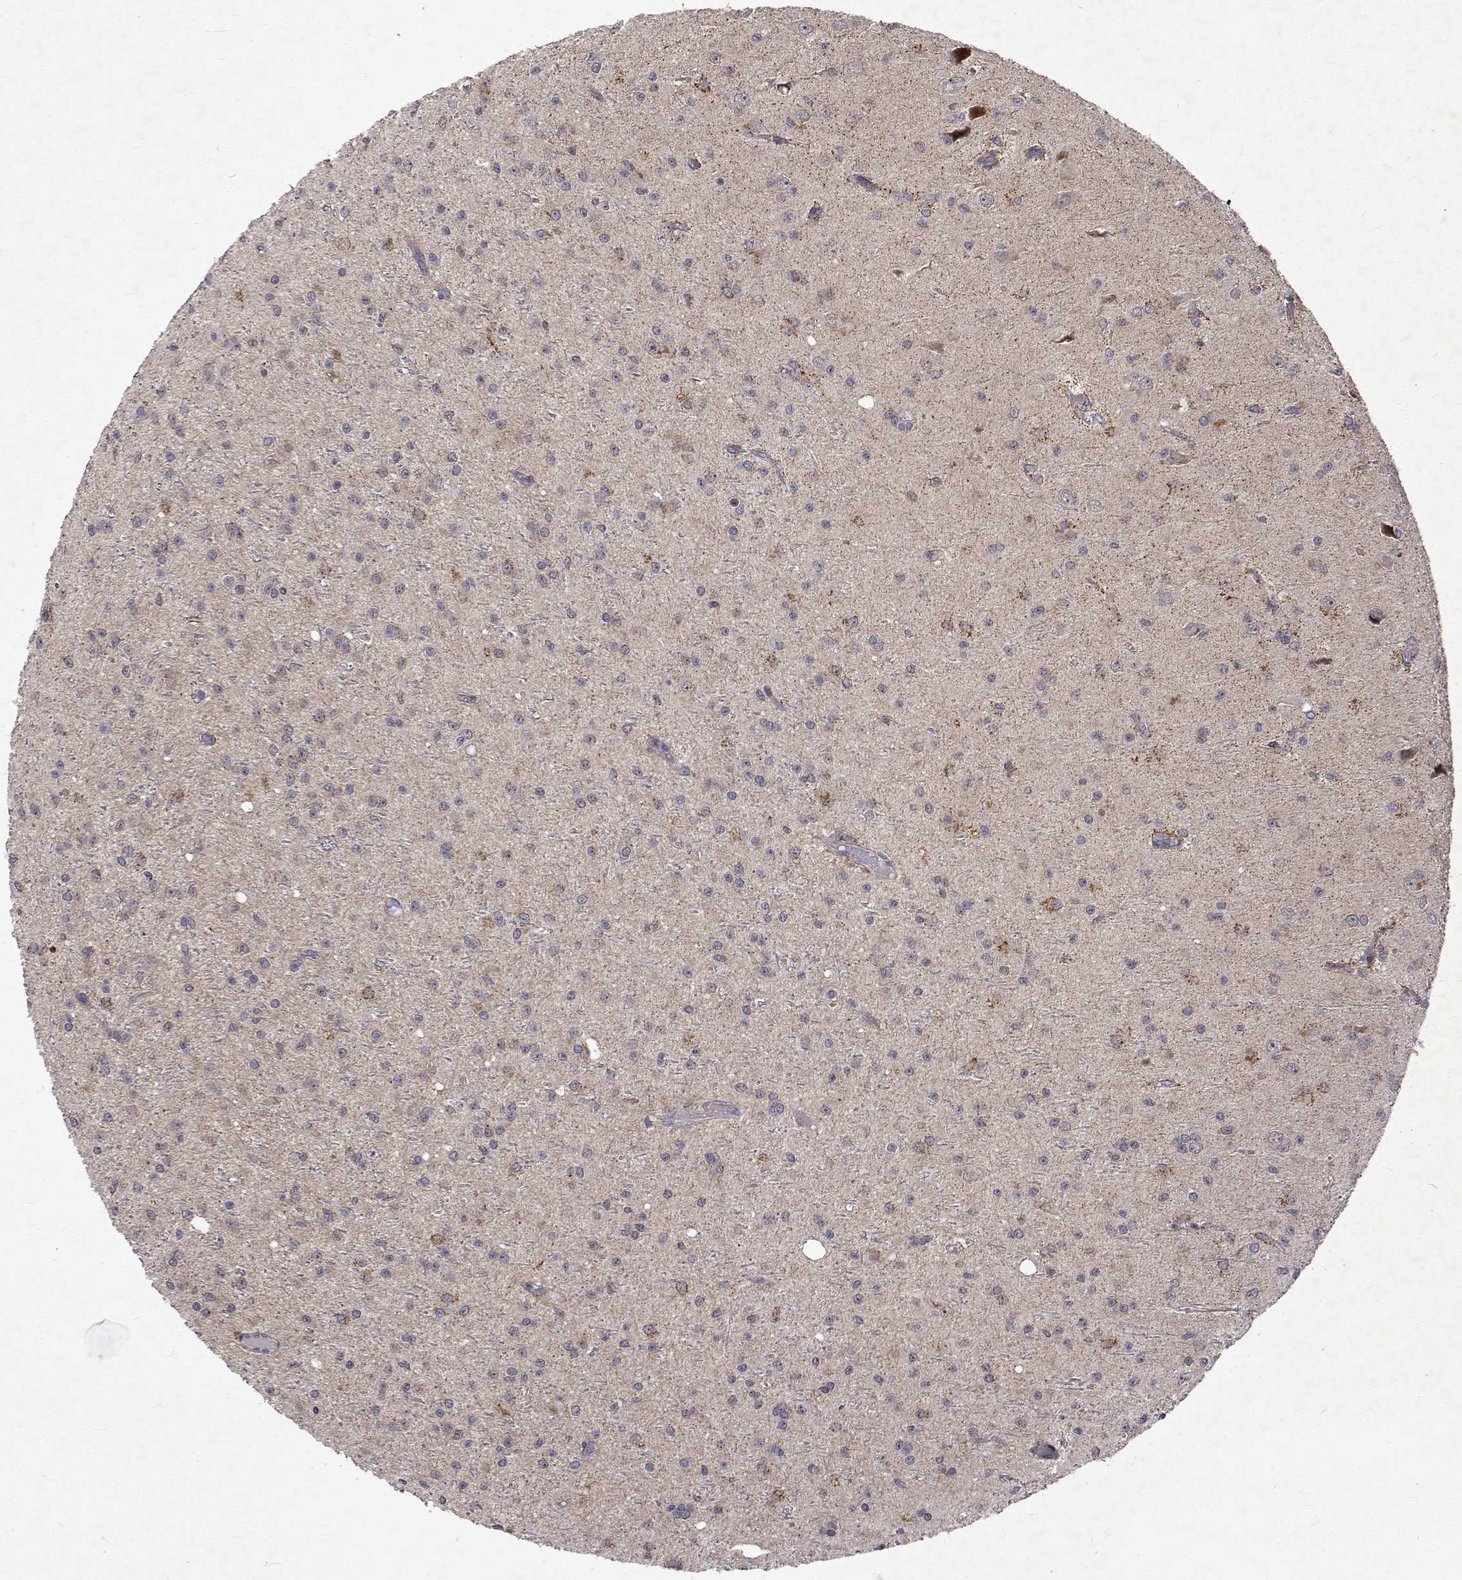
{"staining": {"intensity": "moderate", "quantity": "<25%", "location": "cytoplasmic/membranous"}, "tissue": "glioma", "cell_type": "Tumor cells", "image_type": "cancer", "snomed": [{"axis": "morphology", "description": "Glioma, malignant, Low grade"}, {"axis": "topography", "description": "Brain"}], "caption": "Protein expression analysis of human glioma reveals moderate cytoplasmic/membranous staining in approximately <25% of tumor cells. The staining was performed using DAB to visualize the protein expression in brown, while the nuclei were stained in blue with hematoxylin (Magnification: 20x).", "gene": "ALKBH8", "patient": {"sex": "male", "age": 27}}